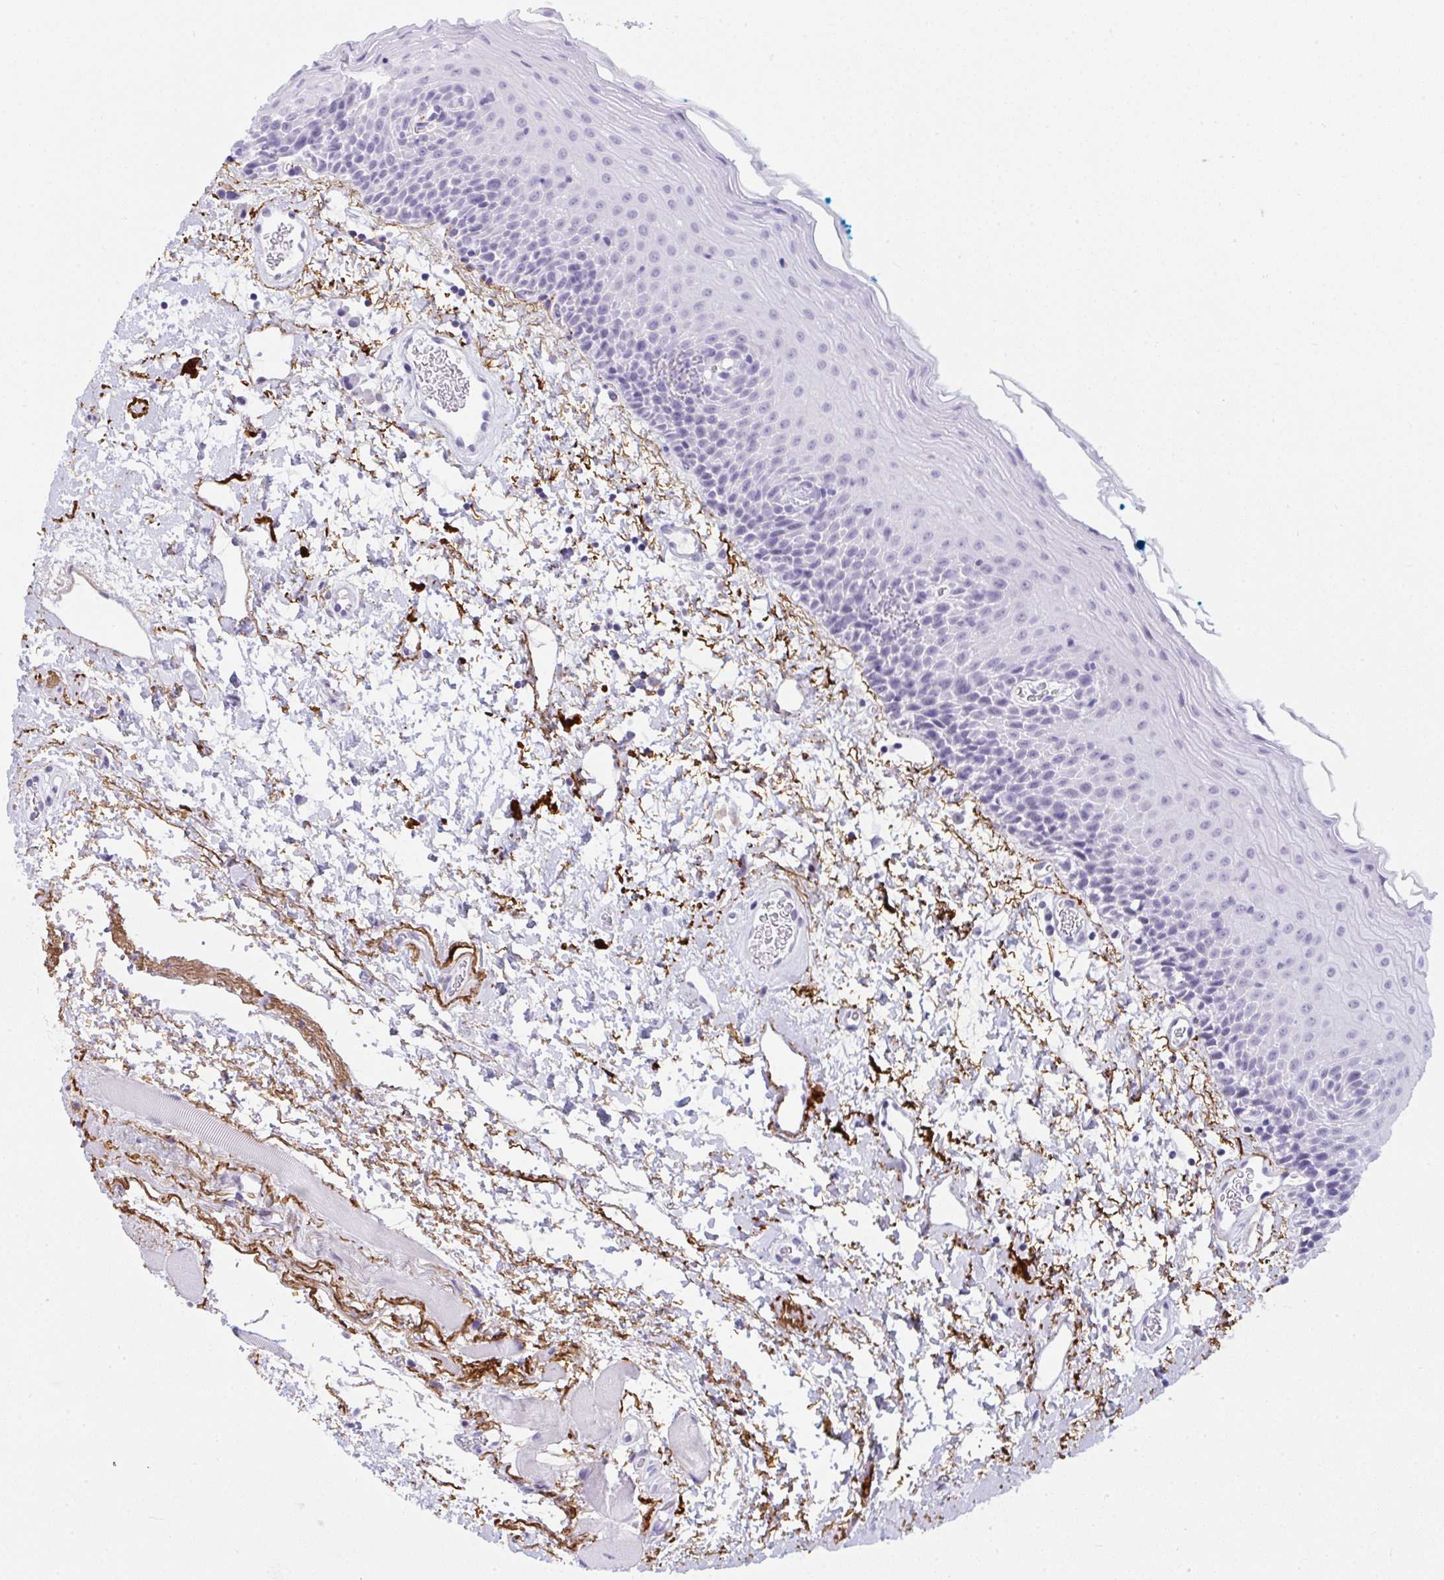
{"staining": {"intensity": "negative", "quantity": "none", "location": "none"}, "tissue": "oral mucosa", "cell_type": "Squamous epithelial cells", "image_type": "normal", "snomed": [{"axis": "morphology", "description": "Normal tissue, NOS"}, {"axis": "topography", "description": "Oral tissue"}], "caption": "This histopathology image is of unremarkable oral mucosa stained with immunohistochemistry to label a protein in brown with the nuclei are counter-stained blue. There is no staining in squamous epithelial cells.", "gene": "ELN", "patient": {"sex": "female", "age": 82}}